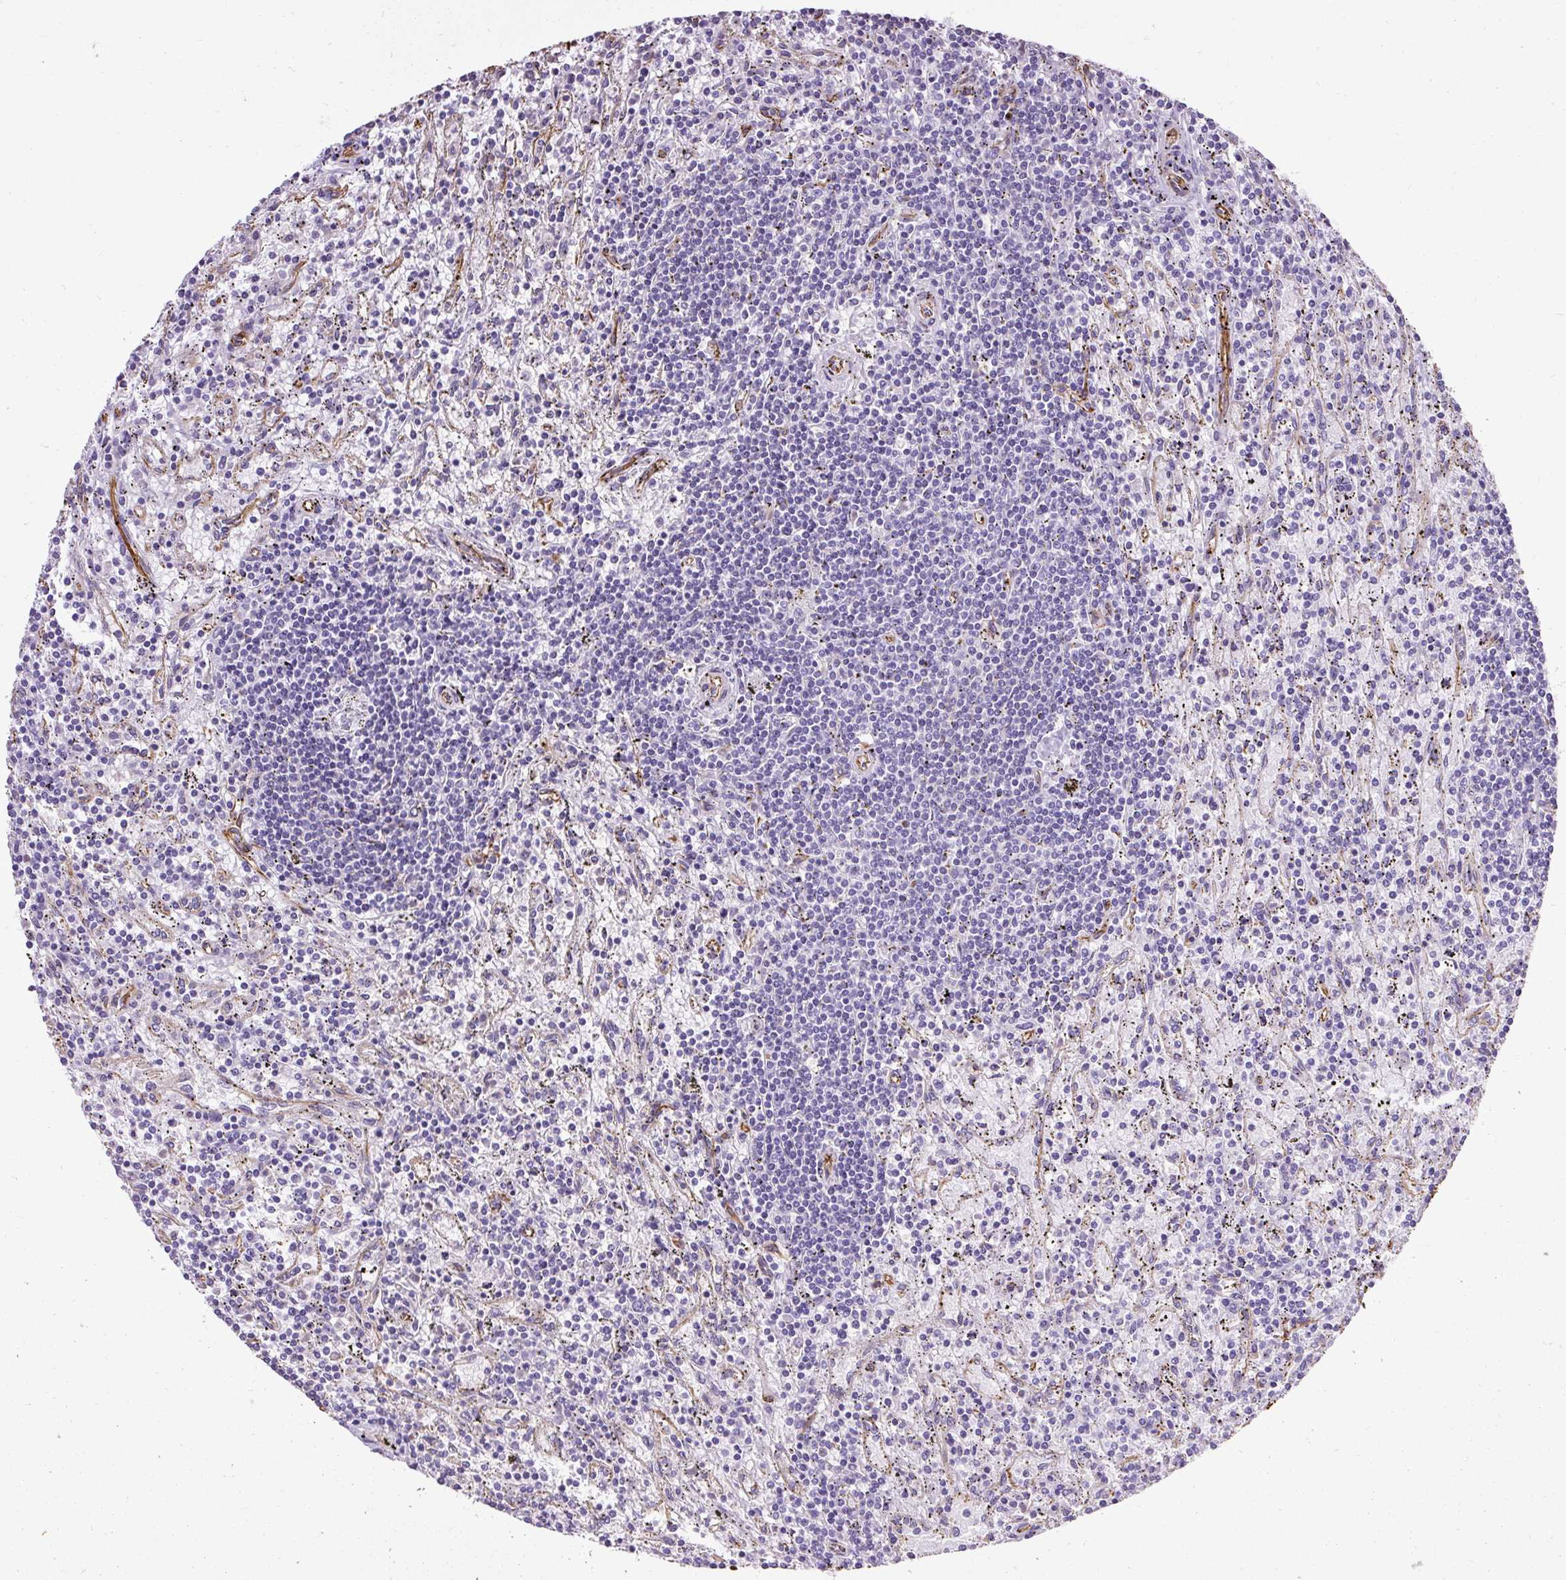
{"staining": {"intensity": "negative", "quantity": "none", "location": "none"}, "tissue": "lymphoma", "cell_type": "Tumor cells", "image_type": "cancer", "snomed": [{"axis": "morphology", "description": "Malignant lymphoma, non-Hodgkin's type, Low grade"}, {"axis": "topography", "description": "Spleen"}], "caption": "Protein analysis of malignant lymphoma, non-Hodgkin's type (low-grade) demonstrates no significant expression in tumor cells.", "gene": "PLS1", "patient": {"sex": "male", "age": 76}}